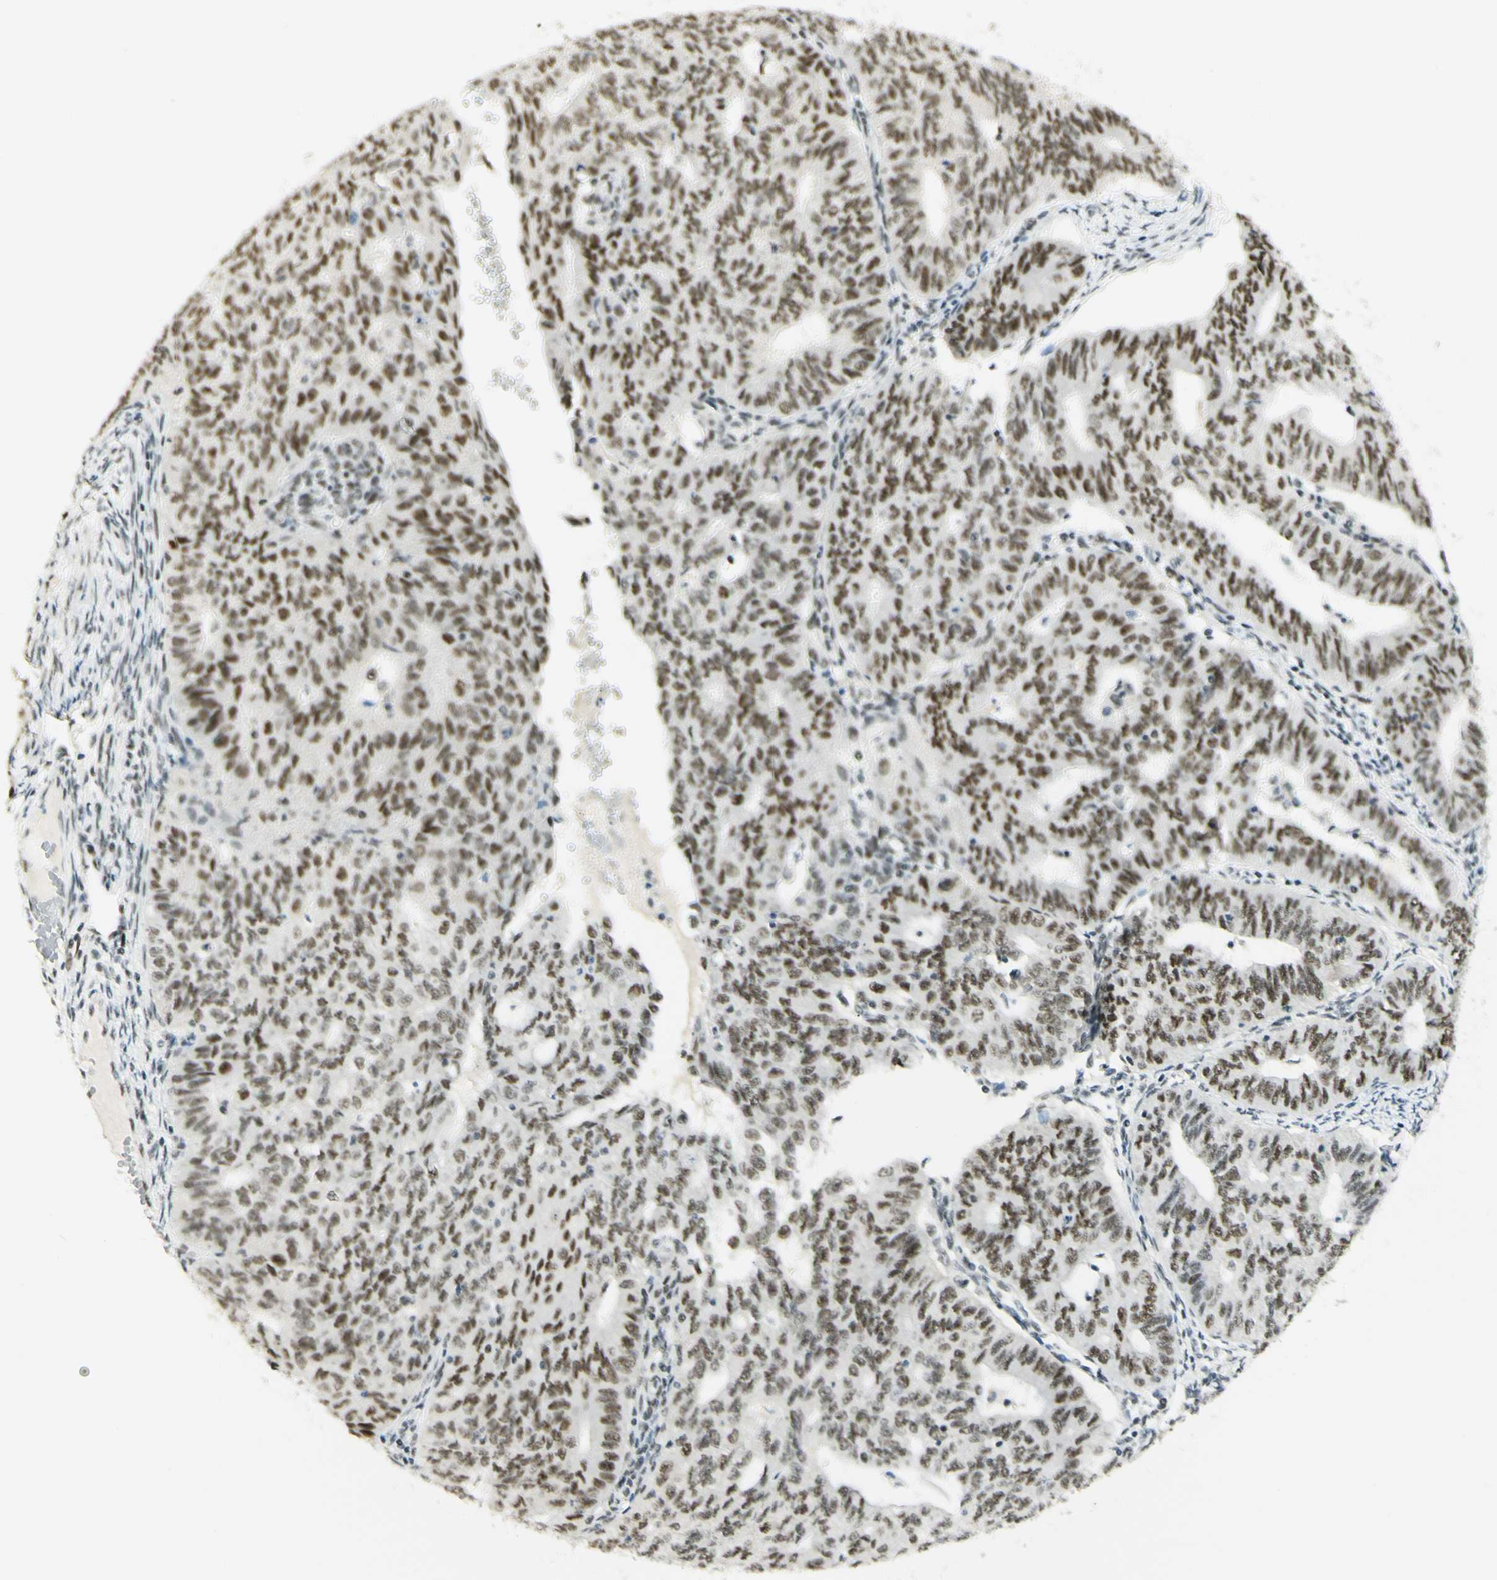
{"staining": {"intensity": "moderate", "quantity": ">75%", "location": "nuclear"}, "tissue": "endometrial cancer", "cell_type": "Tumor cells", "image_type": "cancer", "snomed": [{"axis": "morphology", "description": "Adenocarcinoma, NOS"}, {"axis": "topography", "description": "Endometrium"}], "caption": "Immunohistochemistry of human adenocarcinoma (endometrial) exhibits medium levels of moderate nuclear staining in about >75% of tumor cells.", "gene": "PMS2", "patient": {"sex": "female", "age": 32}}